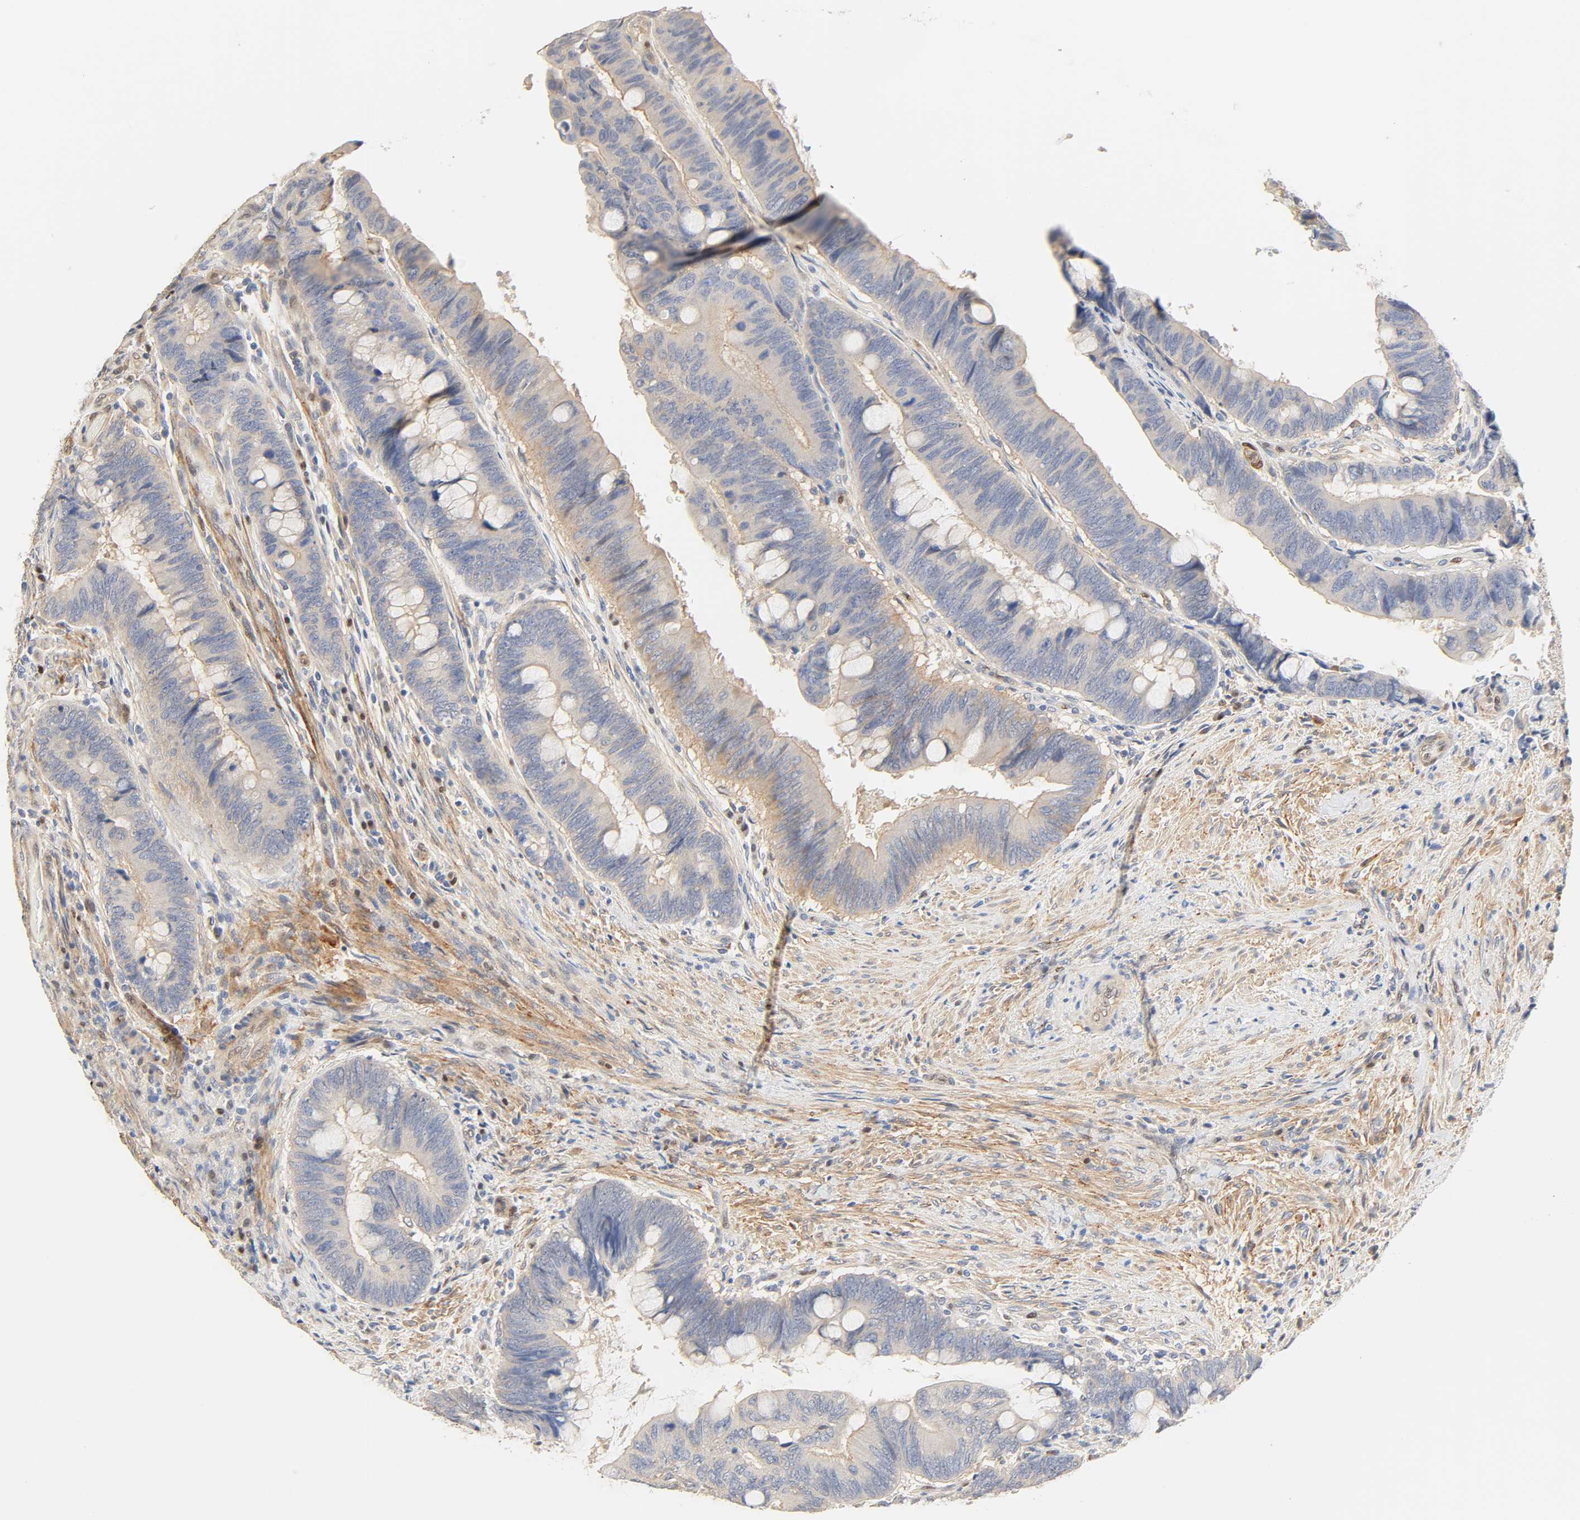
{"staining": {"intensity": "negative", "quantity": "none", "location": "none"}, "tissue": "colorectal cancer", "cell_type": "Tumor cells", "image_type": "cancer", "snomed": [{"axis": "morphology", "description": "Normal tissue, NOS"}, {"axis": "morphology", "description": "Adenocarcinoma, NOS"}, {"axis": "topography", "description": "Rectum"}], "caption": "Immunohistochemistry of human colorectal cancer exhibits no staining in tumor cells.", "gene": "BORCS8-MEF2B", "patient": {"sex": "male", "age": 92}}